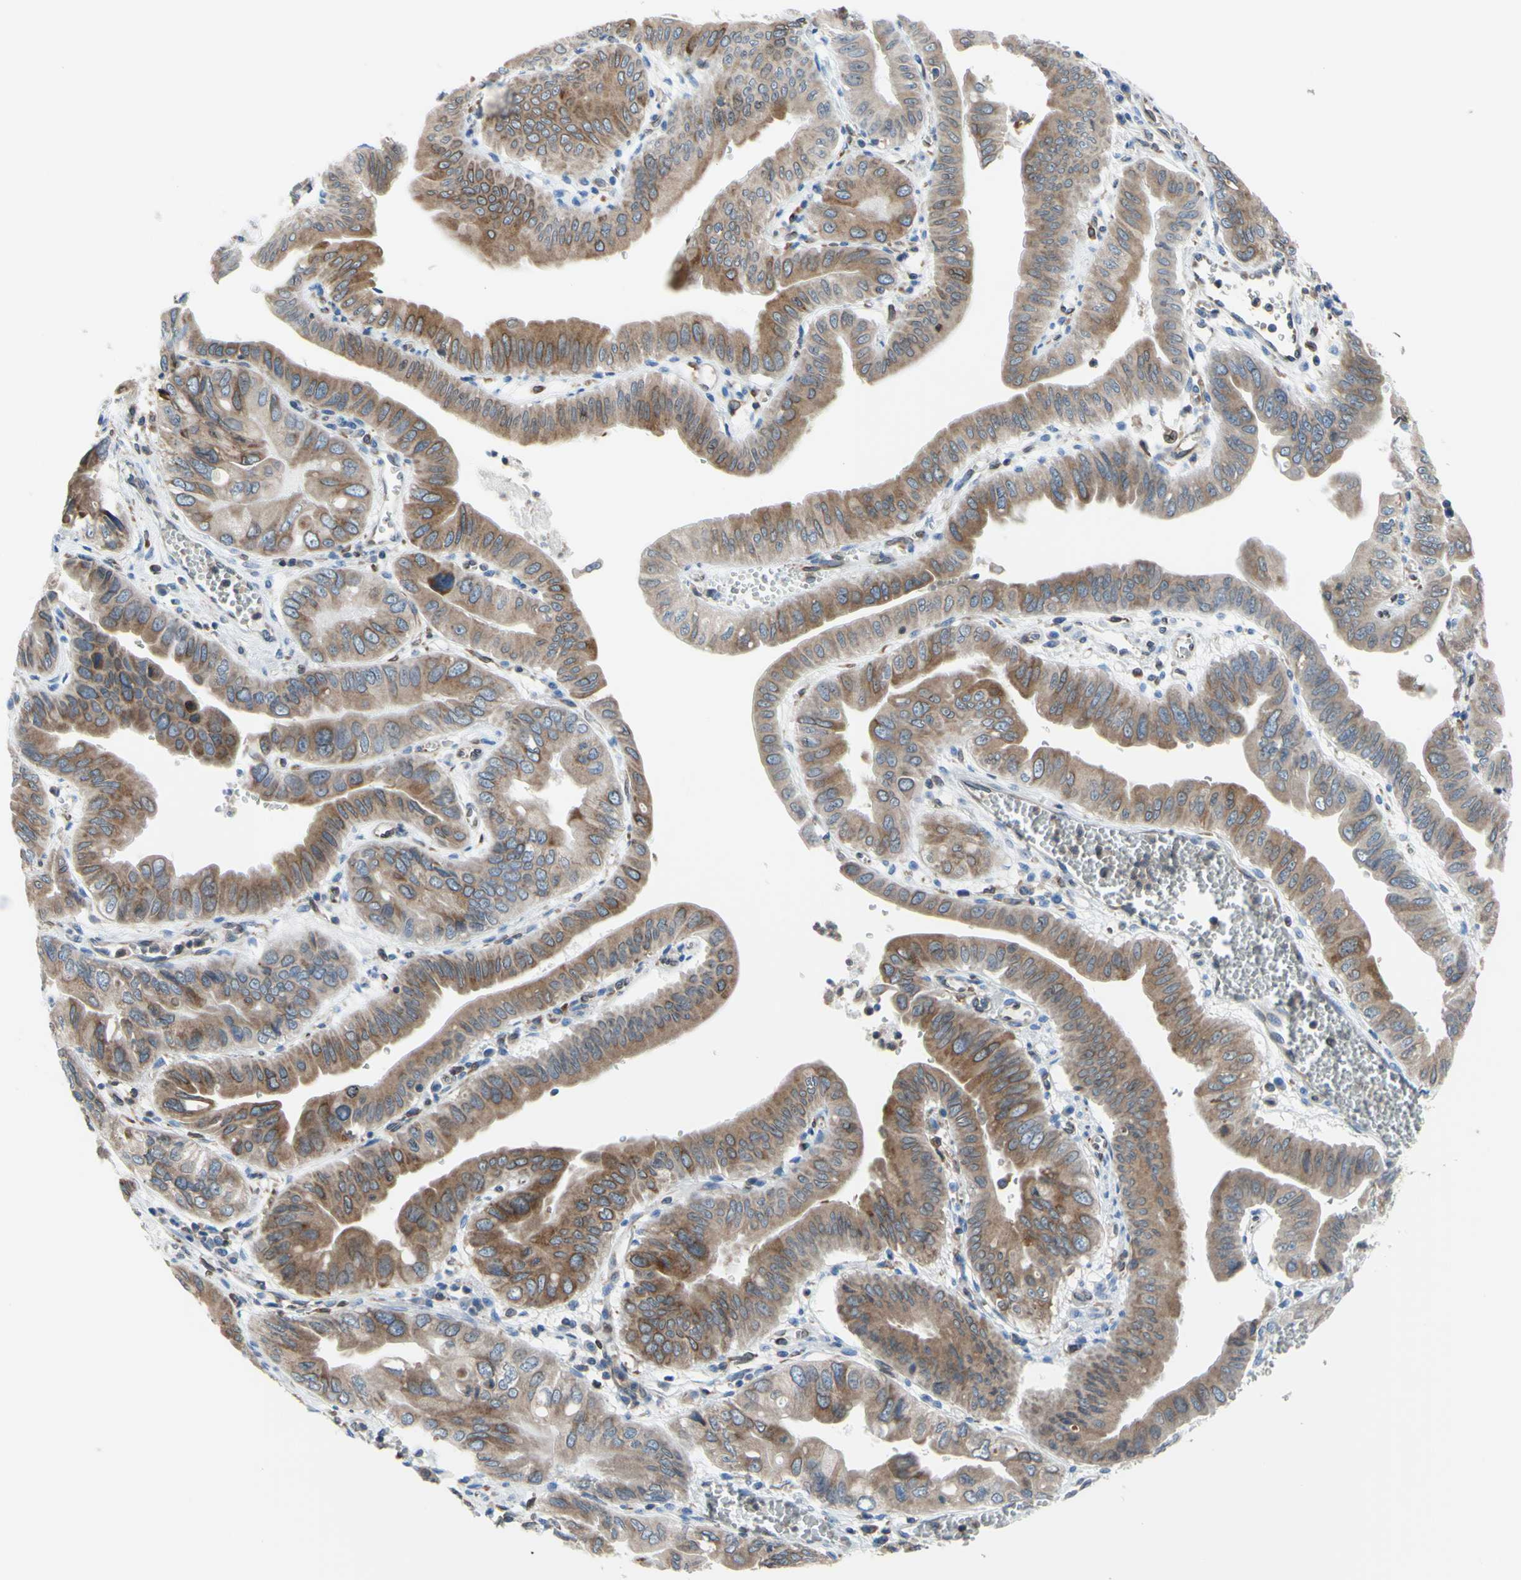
{"staining": {"intensity": "moderate", "quantity": ">75%", "location": "cytoplasmic/membranous"}, "tissue": "pancreatic cancer", "cell_type": "Tumor cells", "image_type": "cancer", "snomed": [{"axis": "morphology", "description": "Normal tissue, NOS"}, {"axis": "topography", "description": "Lymph node"}], "caption": "Immunohistochemistry (IHC) image of neoplastic tissue: pancreatic cancer stained using immunohistochemistry shows medium levels of moderate protein expression localized specifically in the cytoplasmic/membranous of tumor cells, appearing as a cytoplasmic/membranous brown color.", "gene": "MGST2", "patient": {"sex": "male", "age": 50}}